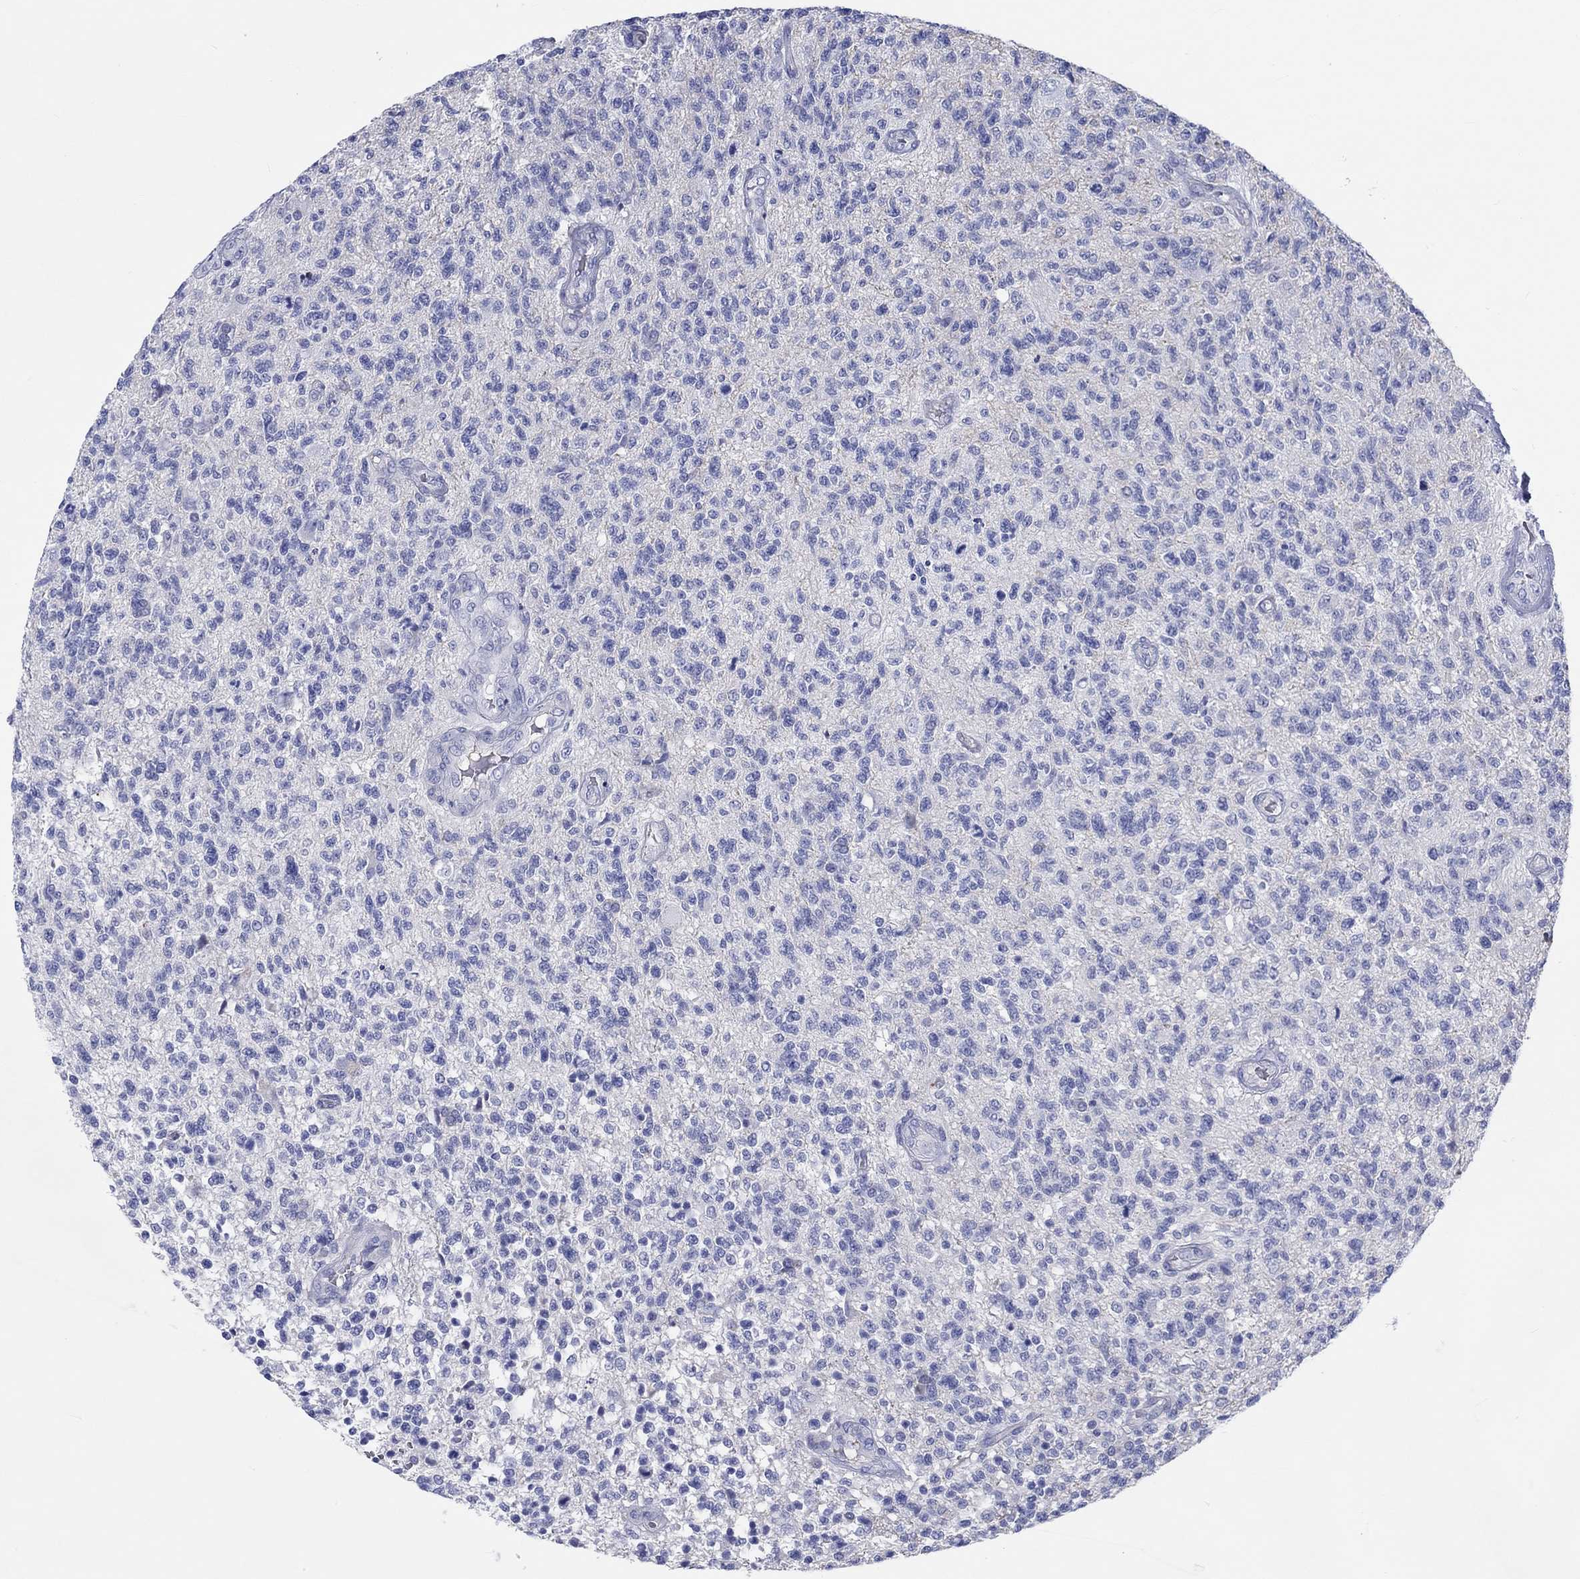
{"staining": {"intensity": "negative", "quantity": "none", "location": "none"}, "tissue": "glioma", "cell_type": "Tumor cells", "image_type": "cancer", "snomed": [{"axis": "morphology", "description": "Glioma, malignant, High grade"}, {"axis": "topography", "description": "Brain"}], "caption": "This is an immunohistochemistry photomicrograph of human malignant glioma (high-grade). There is no staining in tumor cells.", "gene": "CDY2B", "patient": {"sex": "male", "age": 56}}